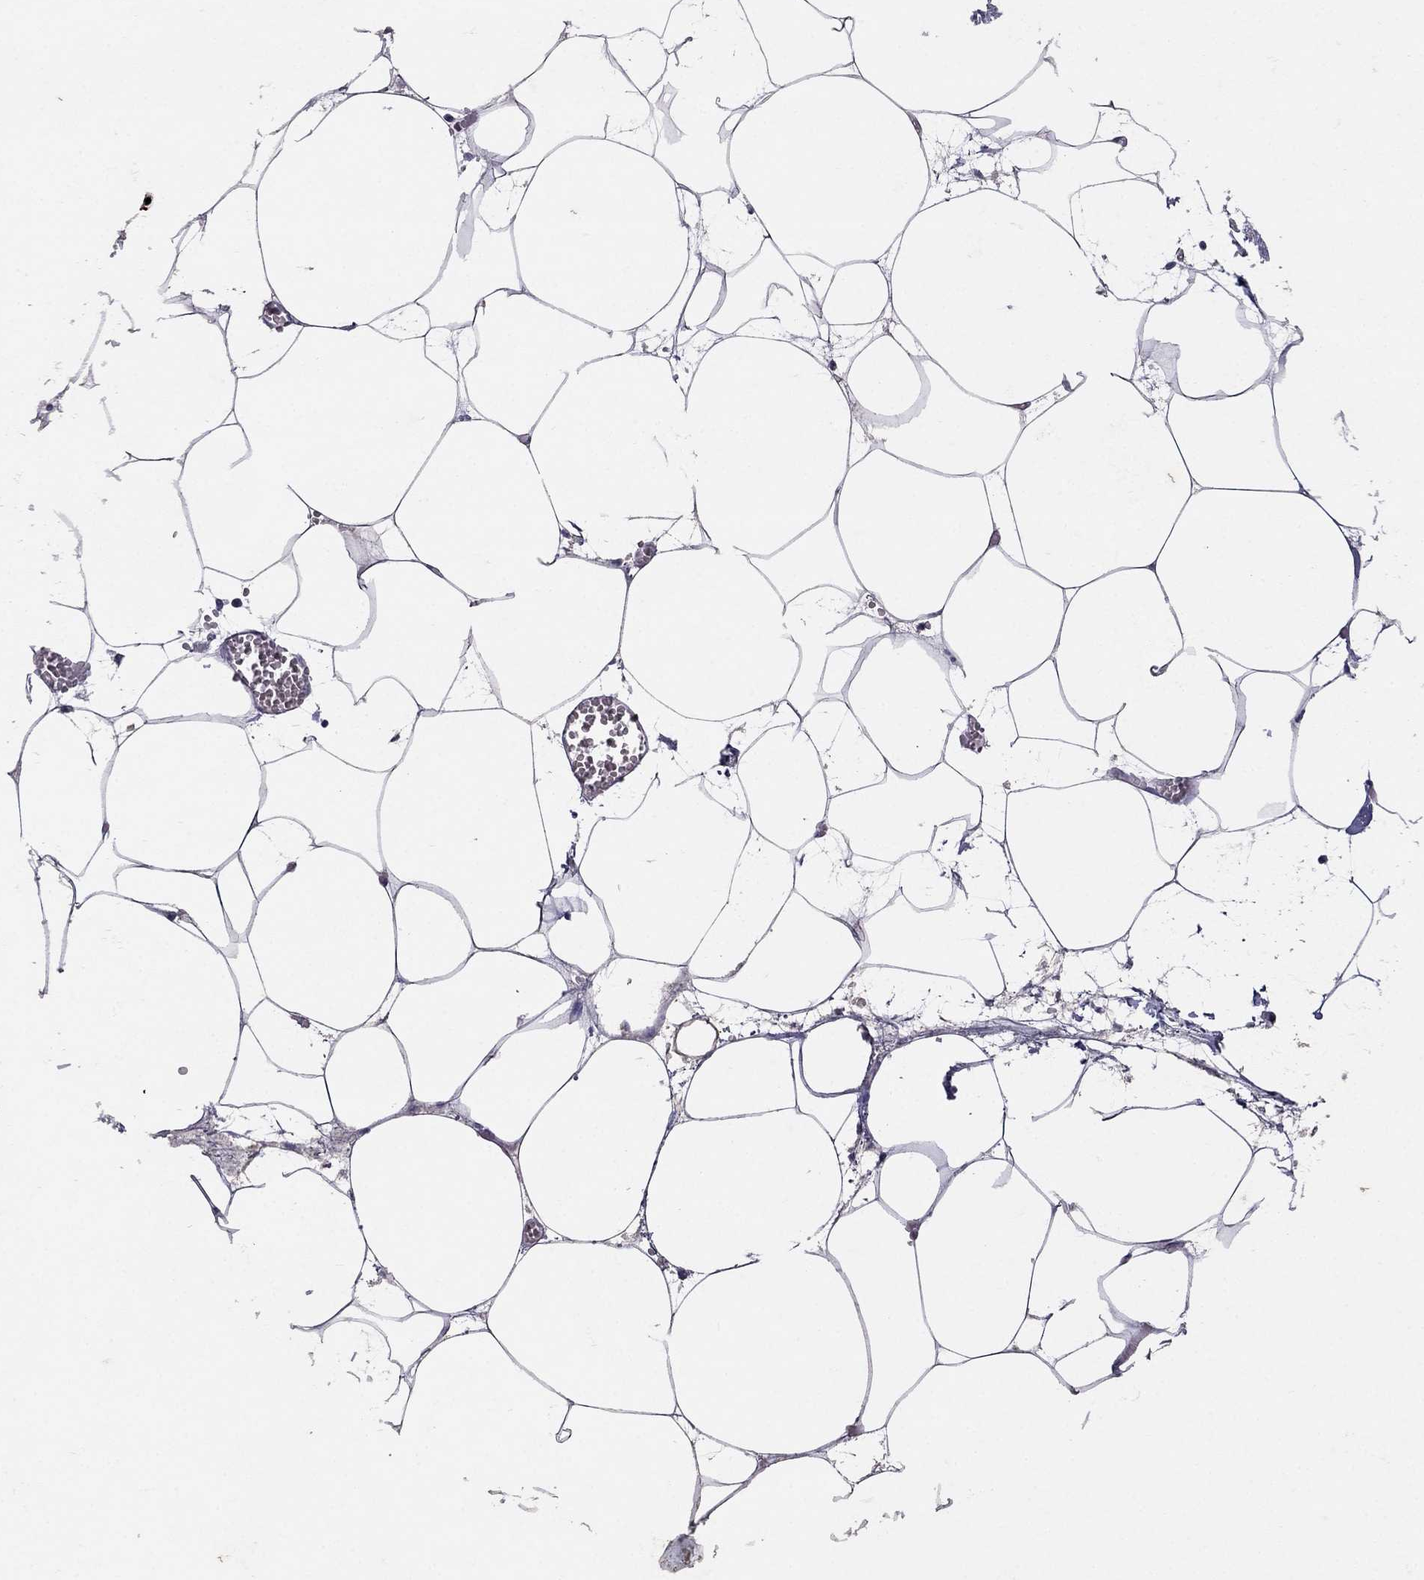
{"staining": {"intensity": "negative", "quantity": "none", "location": "none"}, "tissue": "adipose tissue", "cell_type": "Adipocytes", "image_type": "normal", "snomed": [{"axis": "morphology", "description": "Normal tissue, NOS"}, {"axis": "topography", "description": "Adipose tissue"}, {"axis": "topography", "description": "Pancreas"}, {"axis": "topography", "description": "Peripheral nerve tissue"}], "caption": "The photomicrograph shows no staining of adipocytes in unremarkable adipose tissue.", "gene": "FST", "patient": {"sex": "female", "age": 58}}